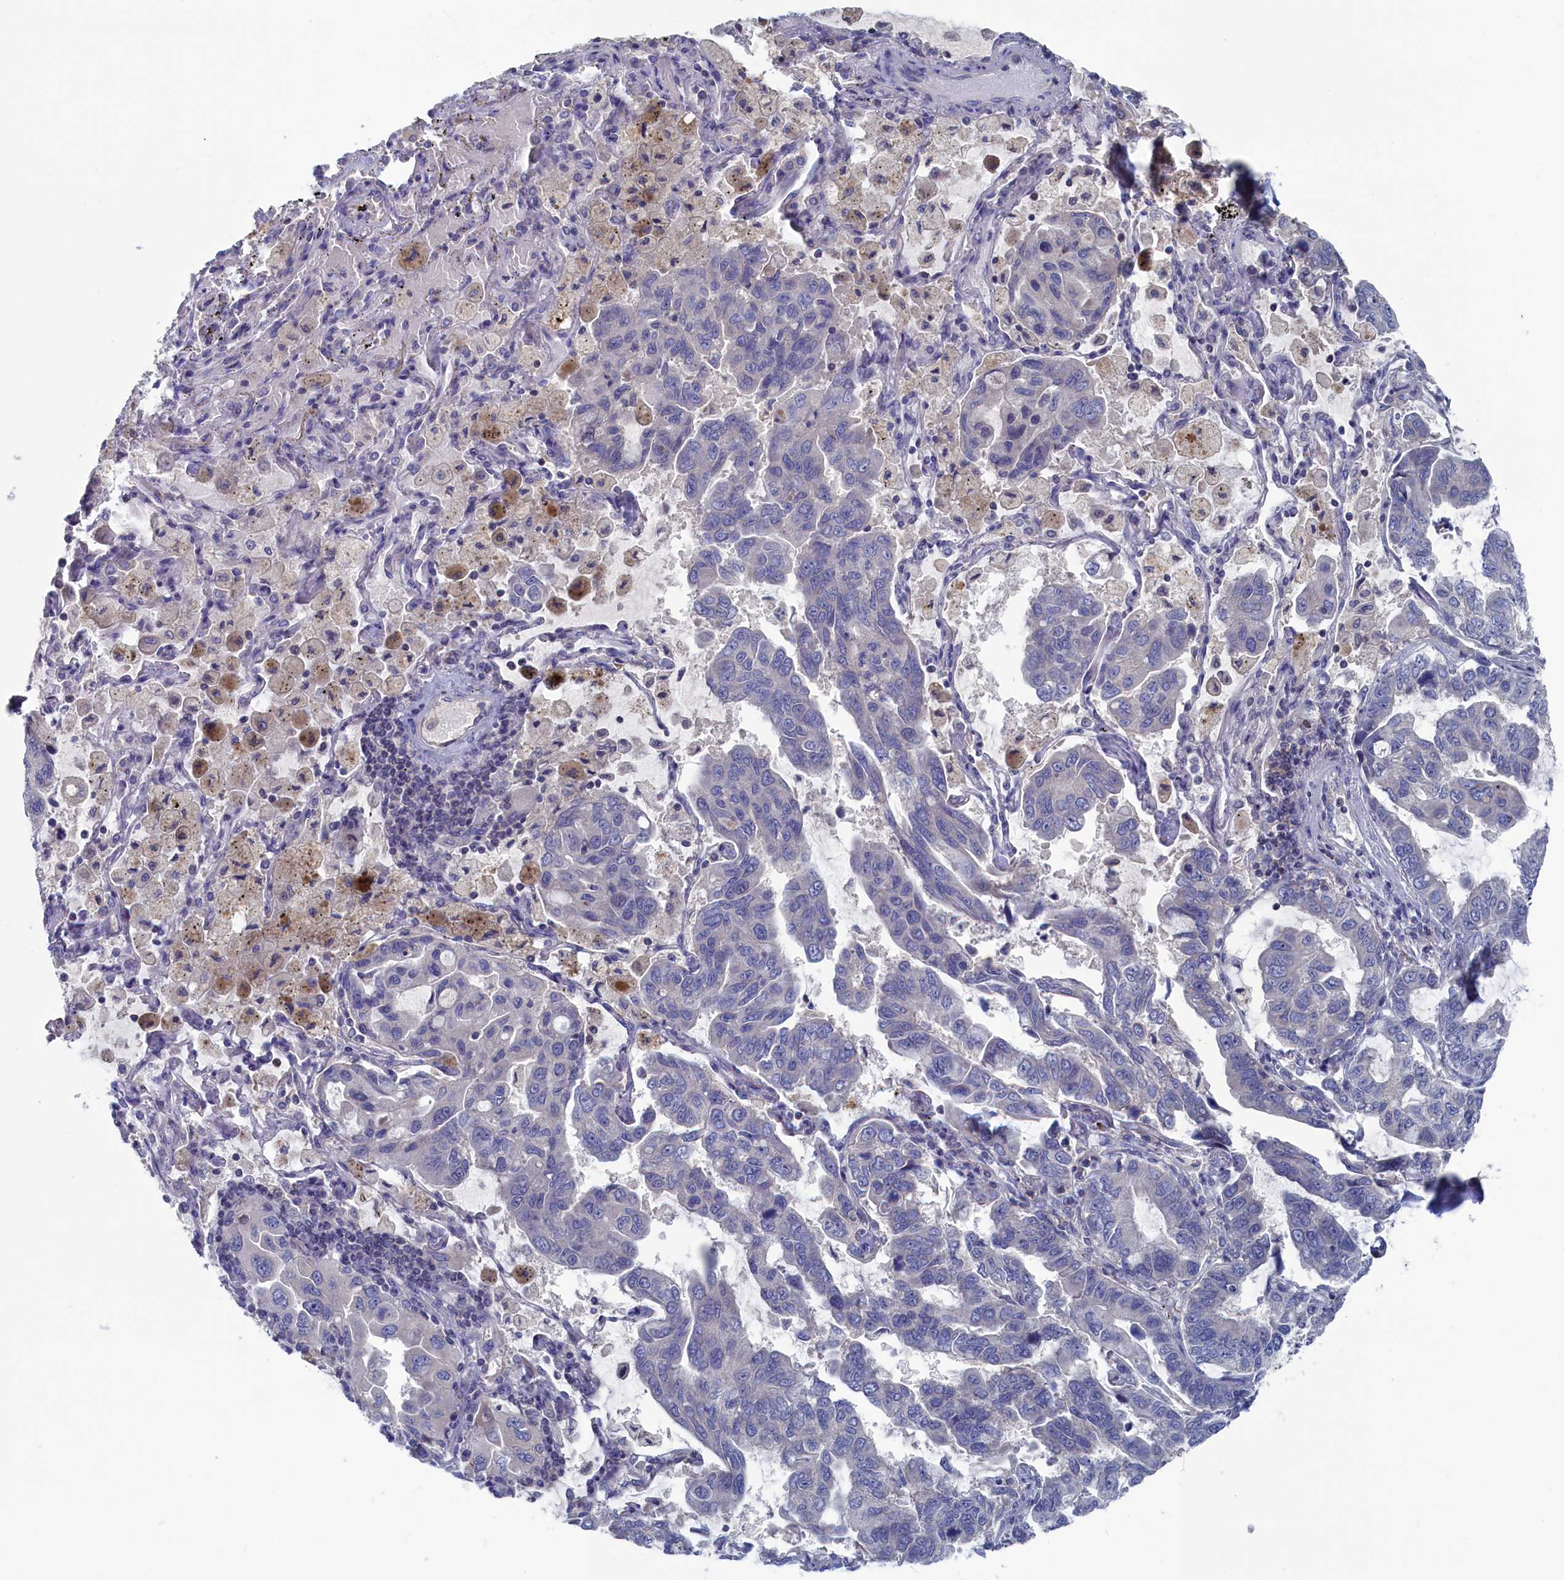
{"staining": {"intensity": "negative", "quantity": "none", "location": "none"}, "tissue": "lung cancer", "cell_type": "Tumor cells", "image_type": "cancer", "snomed": [{"axis": "morphology", "description": "Adenocarcinoma, NOS"}, {"axis": "topography", "description": "Lung"}], "caption": "This is an immunohistochemistry (IHC) image of lung adenocarcinoma. There is no positivity in tumor cells.", "gene": "CEND1", "patient": {"sex": "male", "age": 64}}